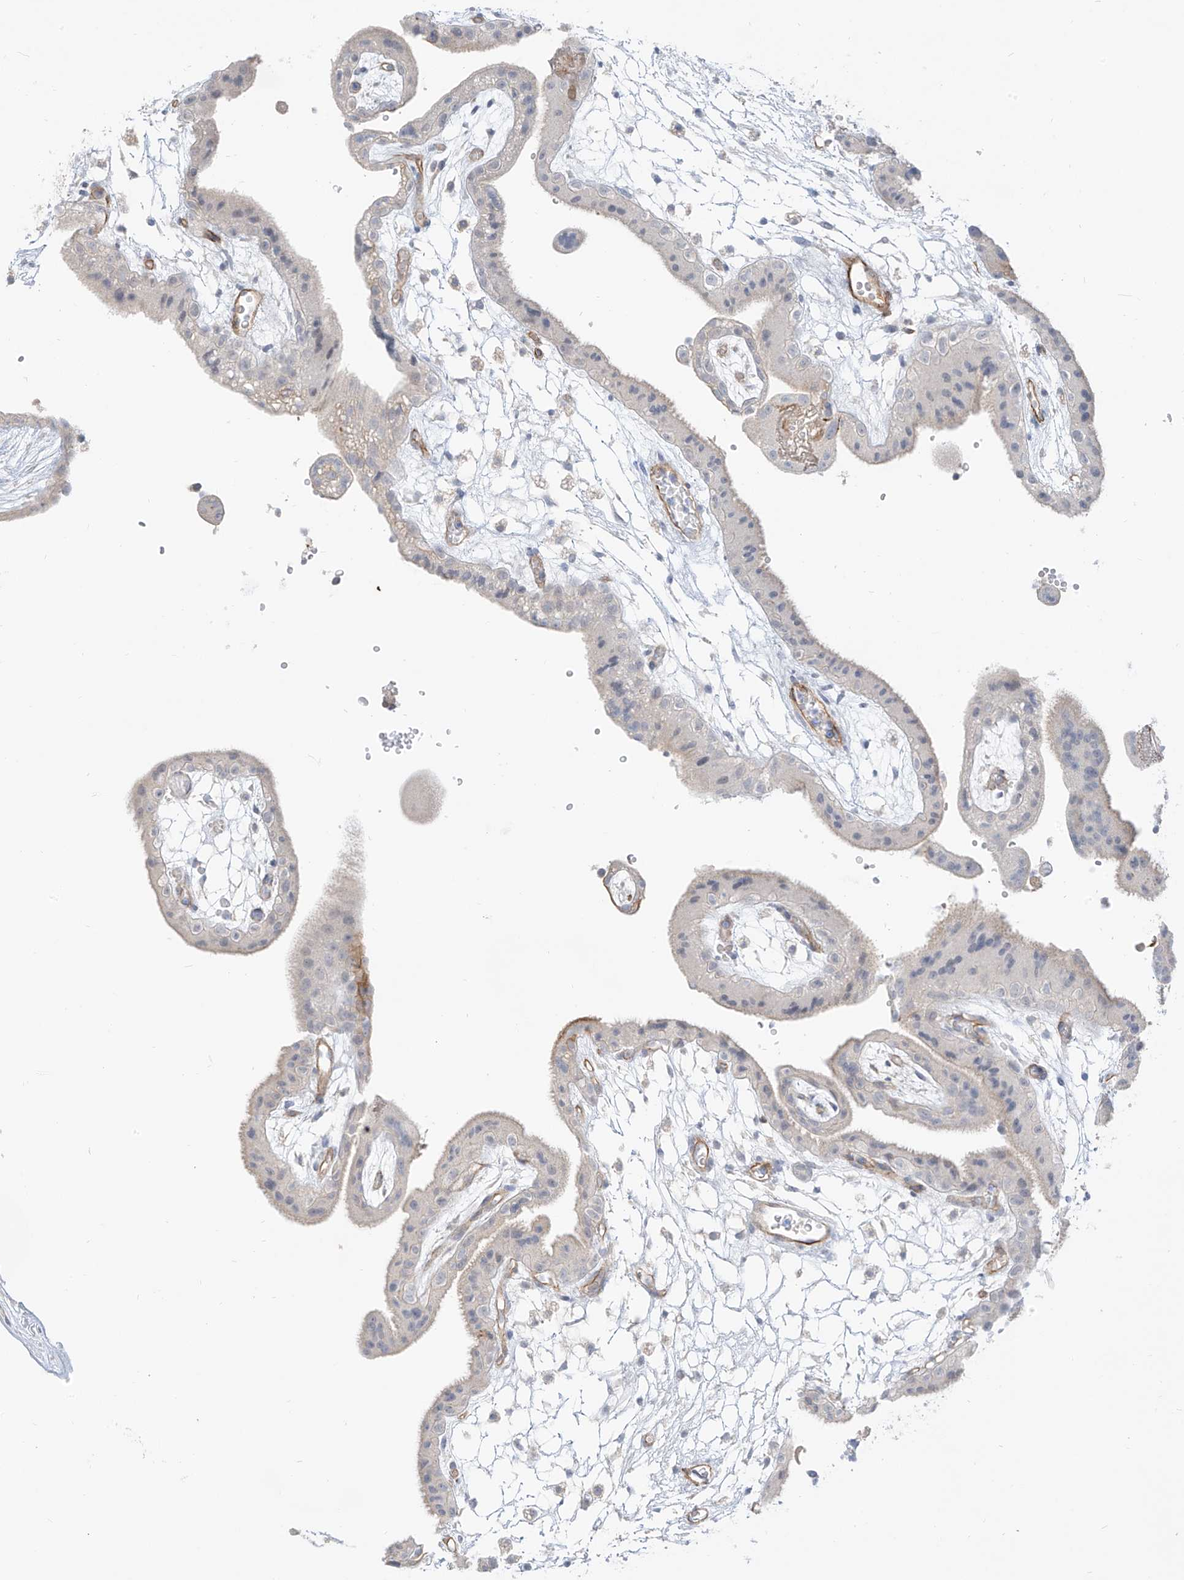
{"staining": {"intensity": "negative", "quantity": "none", "location": "none"}, "tissue": "placenta", "cell_type": "Decidual cells", "image_type": "normal", "snomed": [{"axis": "morphology", "description": "Normal tissue, NOS"}, {"axis": "topography", "description": "Placenta"}], "caption": "IHC micrograph of unremarkable placenta: human placenta stained with DAB (3,3'-diaminobenzidine) exhibits no significant protein staining in decidual cells.", "gene": "C2orf42", "patient": {"sex": "female", "age": 18}}